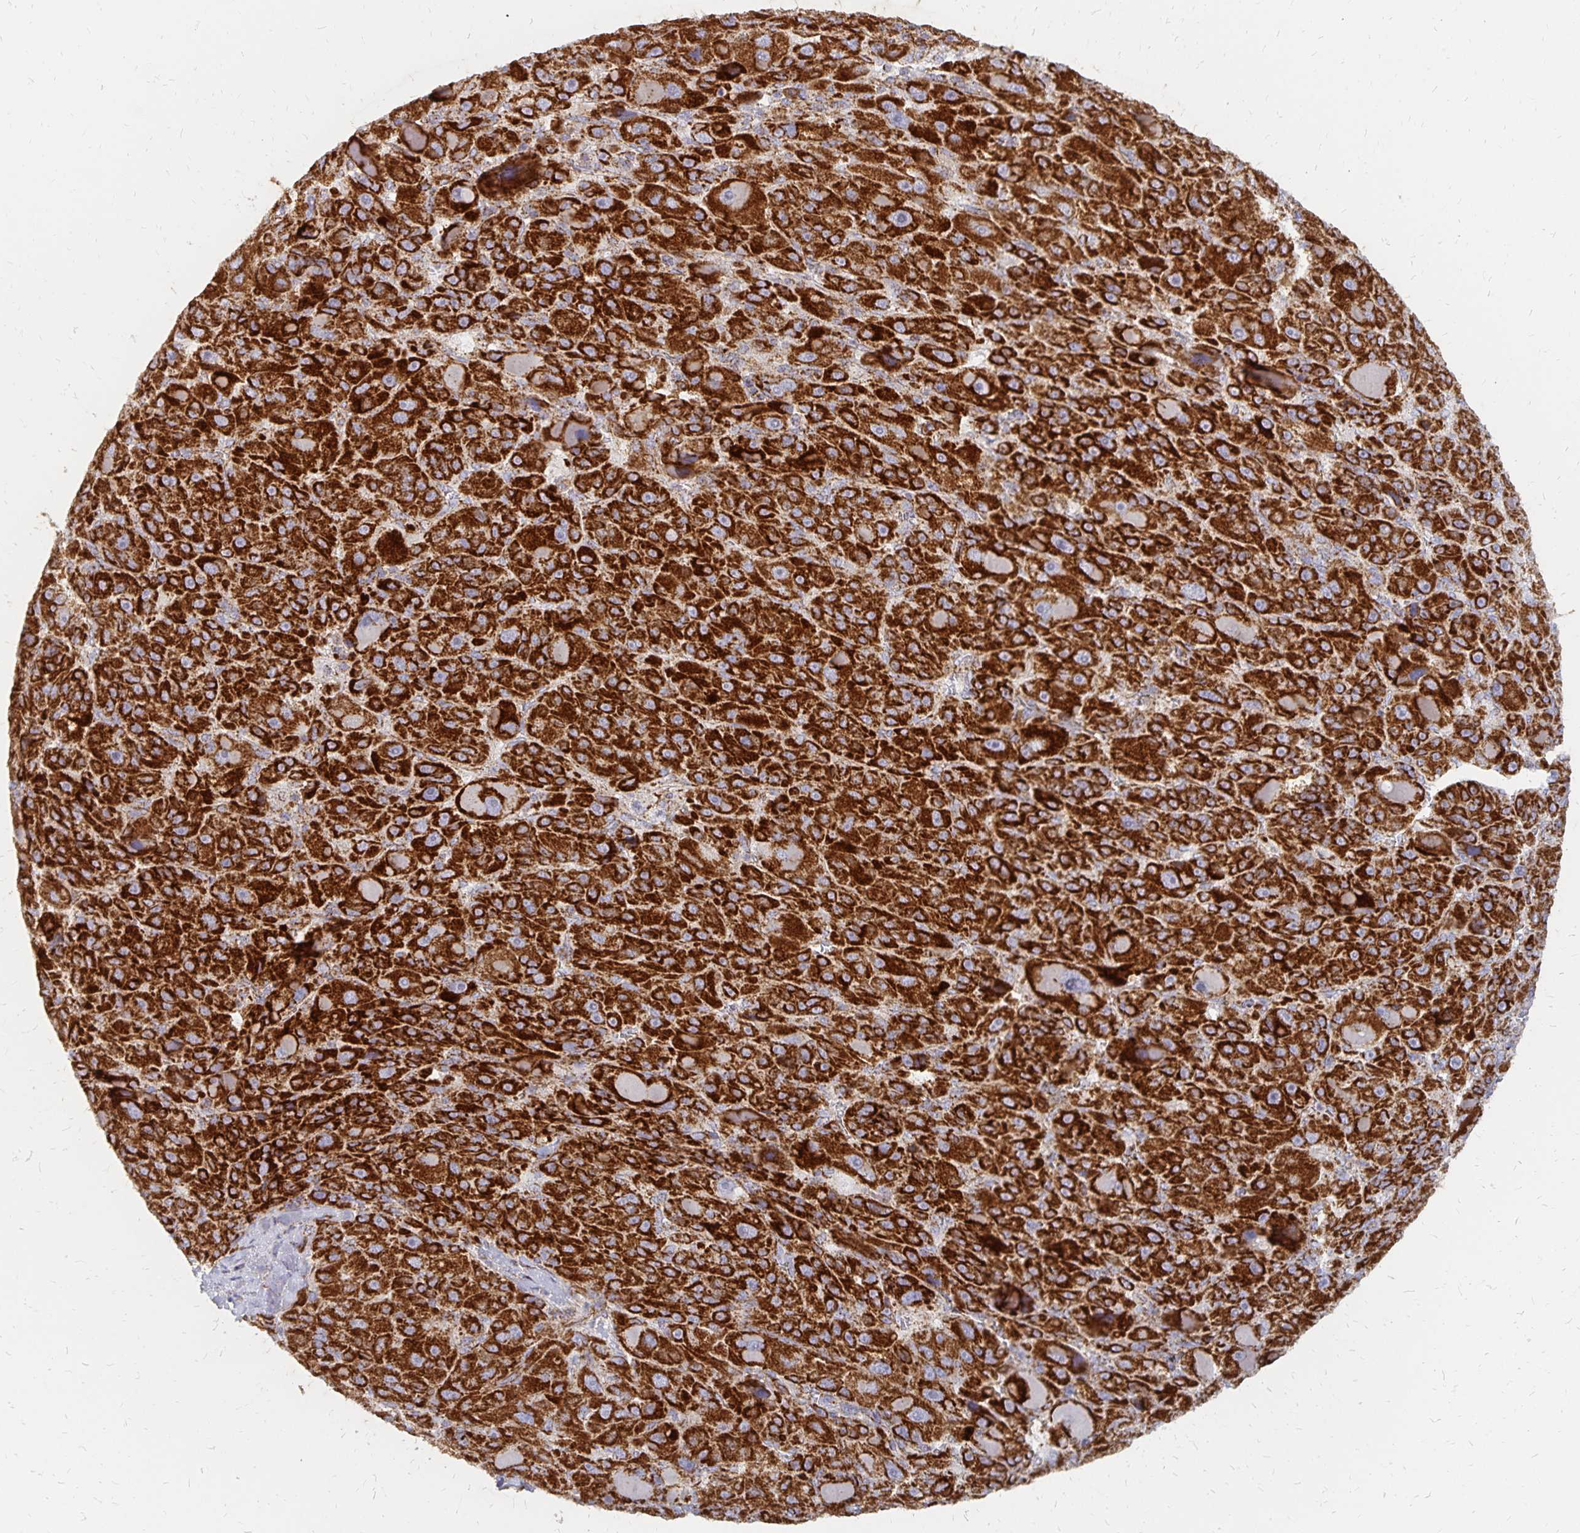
{"staining": {"intensity": "strong", "quantity": ">75%", "location": "cytoplasmic/membranous"}, "tissue": "liver cancer", "cell_type": "Tumor cells", "image_type": "cancer", "snomed": [{"axis": "morphology", "description": "Carcinoma, Hepatocellular, NOS"}, {"axis": "topography", "description": "Liver"}], "caption": "Tumor cells reveal high levels of strong cytoplasmic/membranous expression in approximately >75% of cells in liver hepatocellular carcinoma.", "gene": "STOML2", "patient": {"sex": "male", "age": 76}}